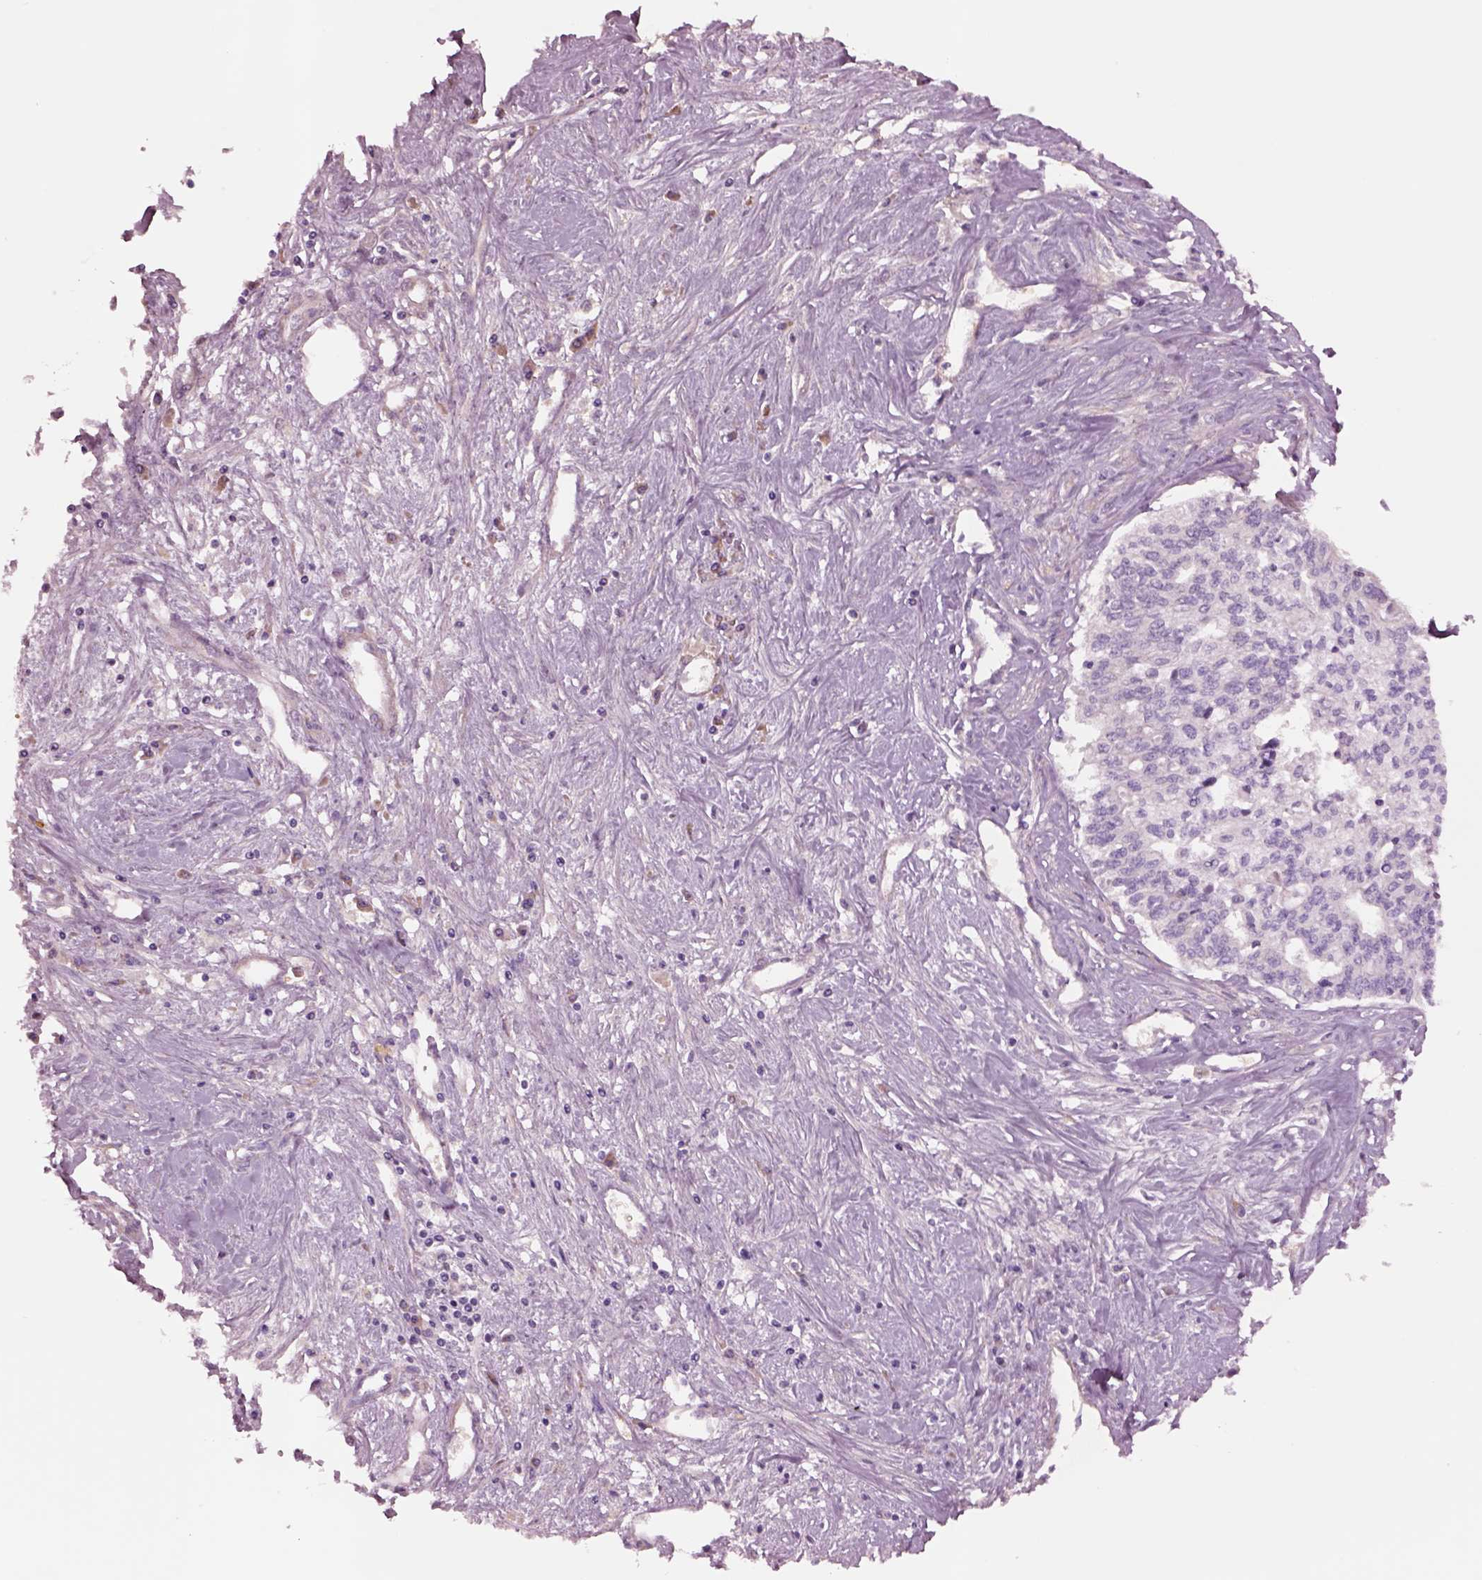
{"staining": {"intensity": "negative", "quantity": "none", "location": "none"}, "tissue": "liver cancer", "cell_type": "Tumor cells", "image_type": "cancer", "snomed": [{"axis": "morphology", "description": "Cholangiocarcinoma"}, {"axis": "topography", "description": "Liver"}], "caption": "A micrograph of human cholangiocarcinoma (liver) is negative for staining in tumor cells.", "gene": "HTR1B", "patient": {"sex": "female", "age": 61}}